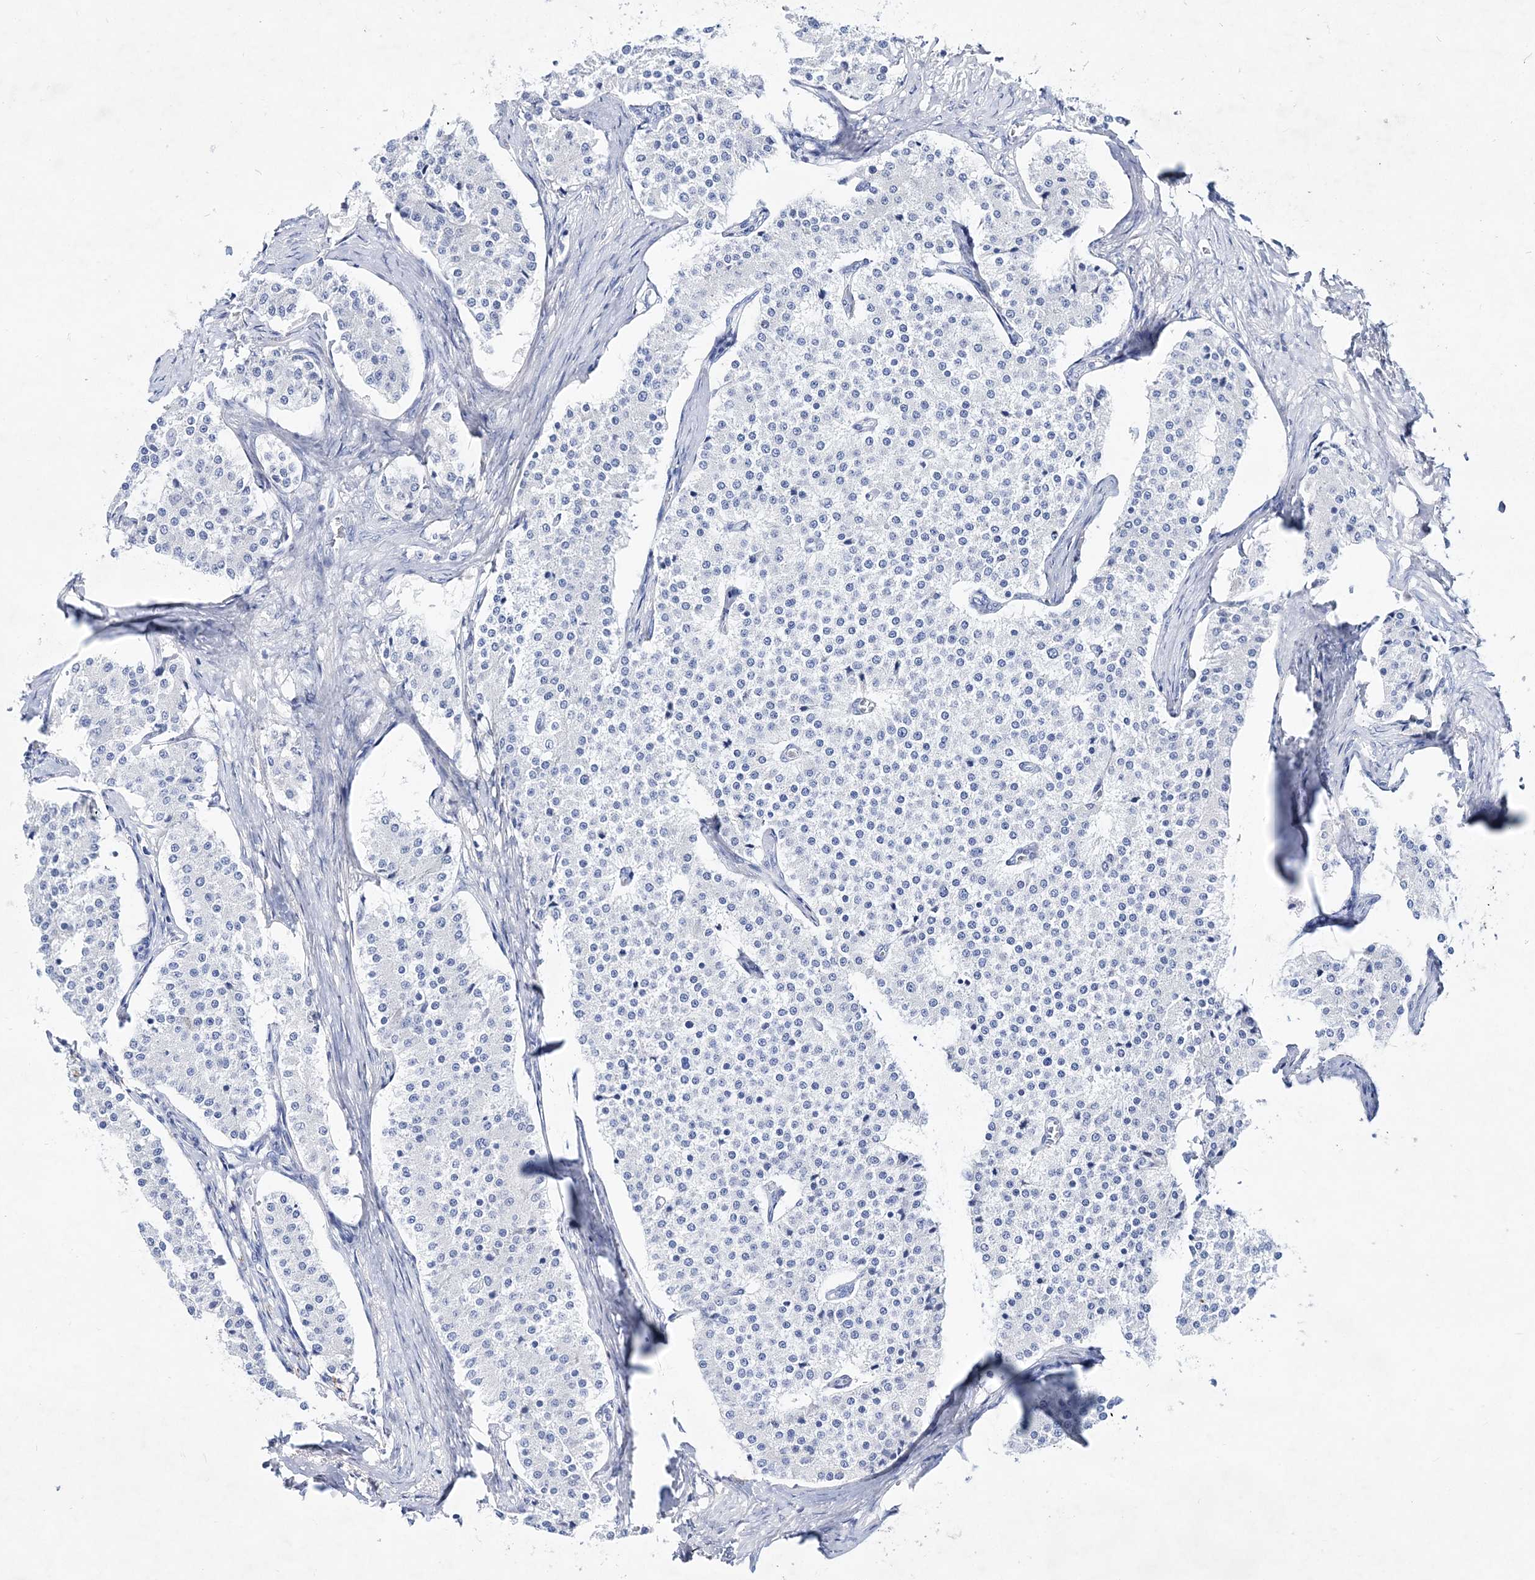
{"staining": {"intensity": "negative", "quantity": "none", "location": "none"}, "tissue": "carcinoid", "cell_type": "Tumor cells", "image_type": "cancer", "snomed": [{"axis": "morphology", "description": "Carcinoid, malignant, NOS"}, {"axis": "topography", "description": "Colon"}], "caption": "The image demonstrates no staining of tumor cells in carcinoid.", "gene": "SPINK7", "patient": {"sex": "female", "age": 52}}